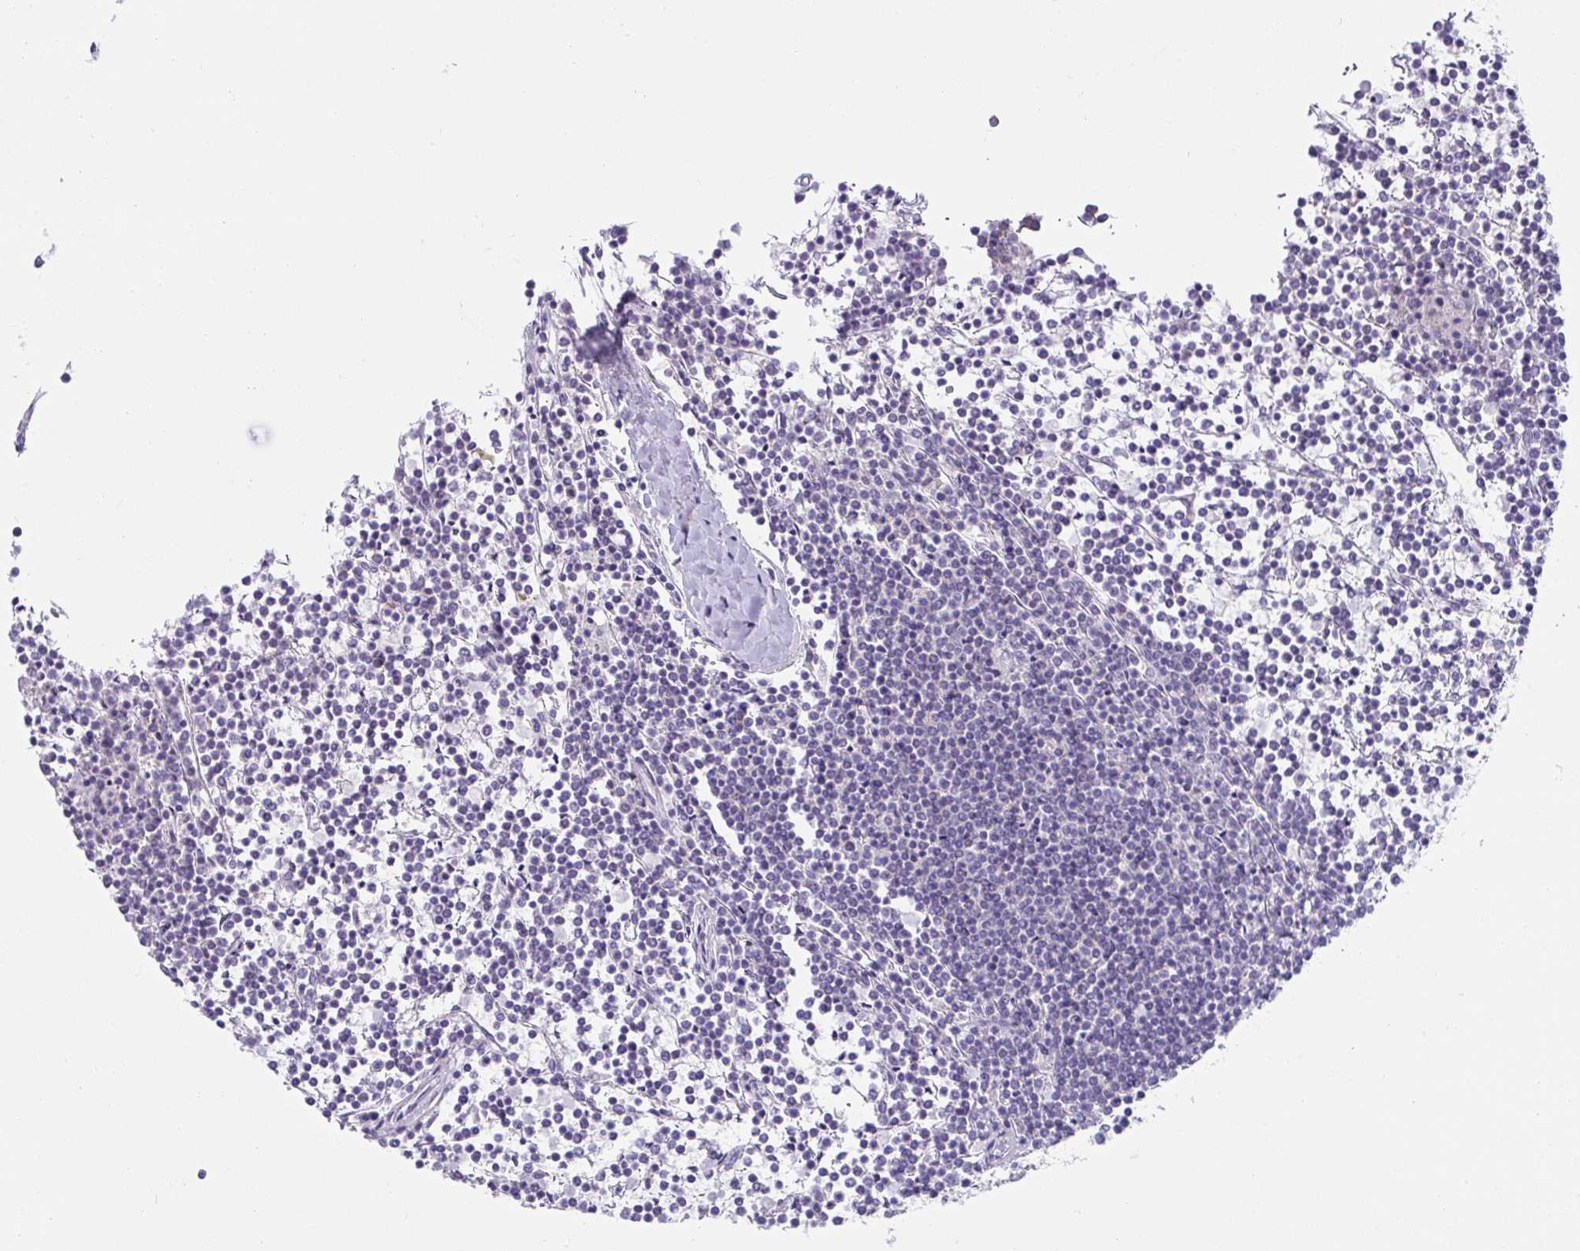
{"staining": {"intensity": "negative", "quantity": "none", "location": "none"}, "tissue": "lymphoma", "cell_type": "Tumor cells", "image_type": "cancer", "snomed": [{"axis": "morphology", "description": "Malignant lymphoma, non-Hodgkin's type, Low grade"}, {"axis": "topography", "description": "Spleen"}], "caption": "This image is of lymphoma stained with immunohistochemistry to label a protein in brown with the nuclei are counter-stained blue. There is no staining in tumor cells.", "gene": "CXCR1", "patient": {"sex": "female", "age": 19}}